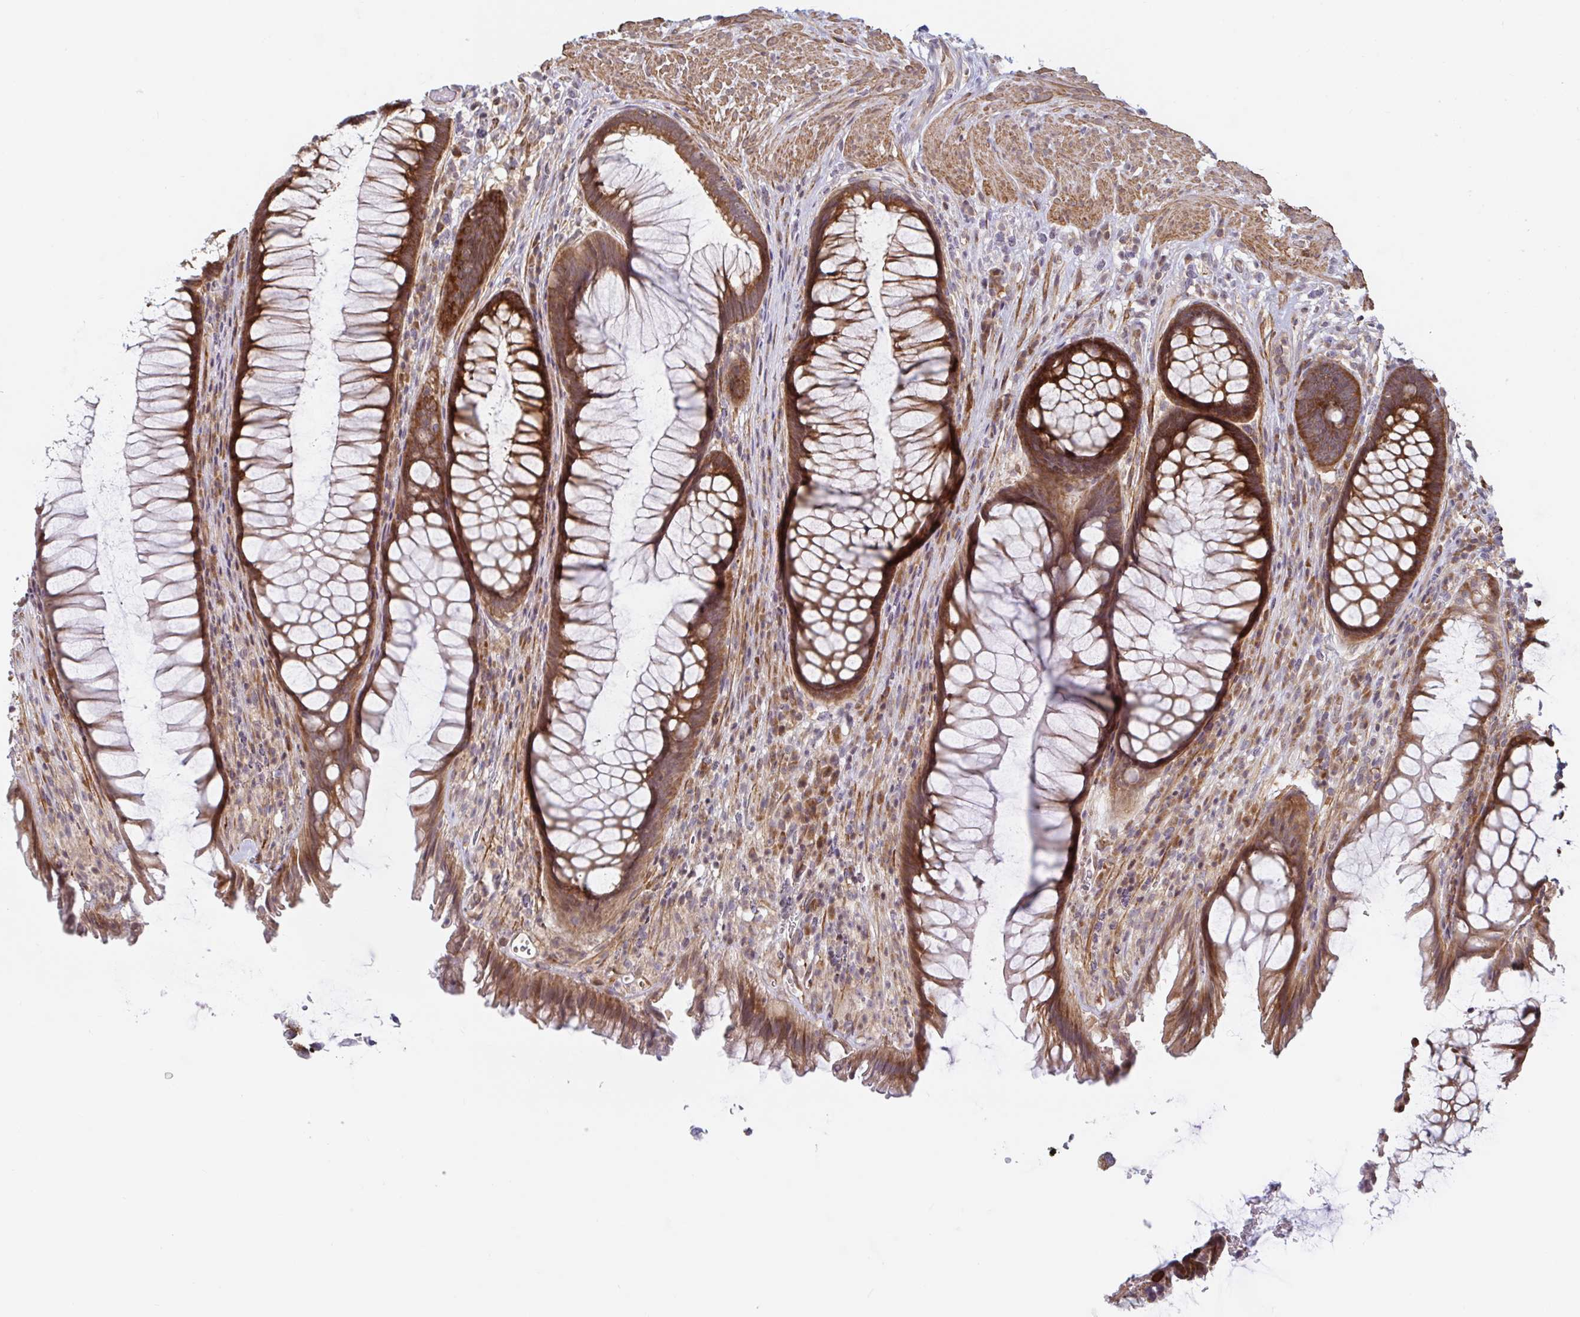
{"staining": {"intensity": "strong", "quantity": ">75%", "location": "cytoplasmic/membranous"}, "tissue": "rectum", "cell_type": "Glandular cells", "image_type": "normal", "snomed": [{"axis": "morphology", "description": "Normal tissue, NOS"}, {"axis": "topography", "description": "Rectum"}], "caption": "An image showing strong cytoplasmic/membranous positivity in approximately >75% of glandular cells in benign rectum, as visualized by brown immunohistochemical staining.", "gene": "LARP1", "patient": {"sex": "male", "age": 53}}